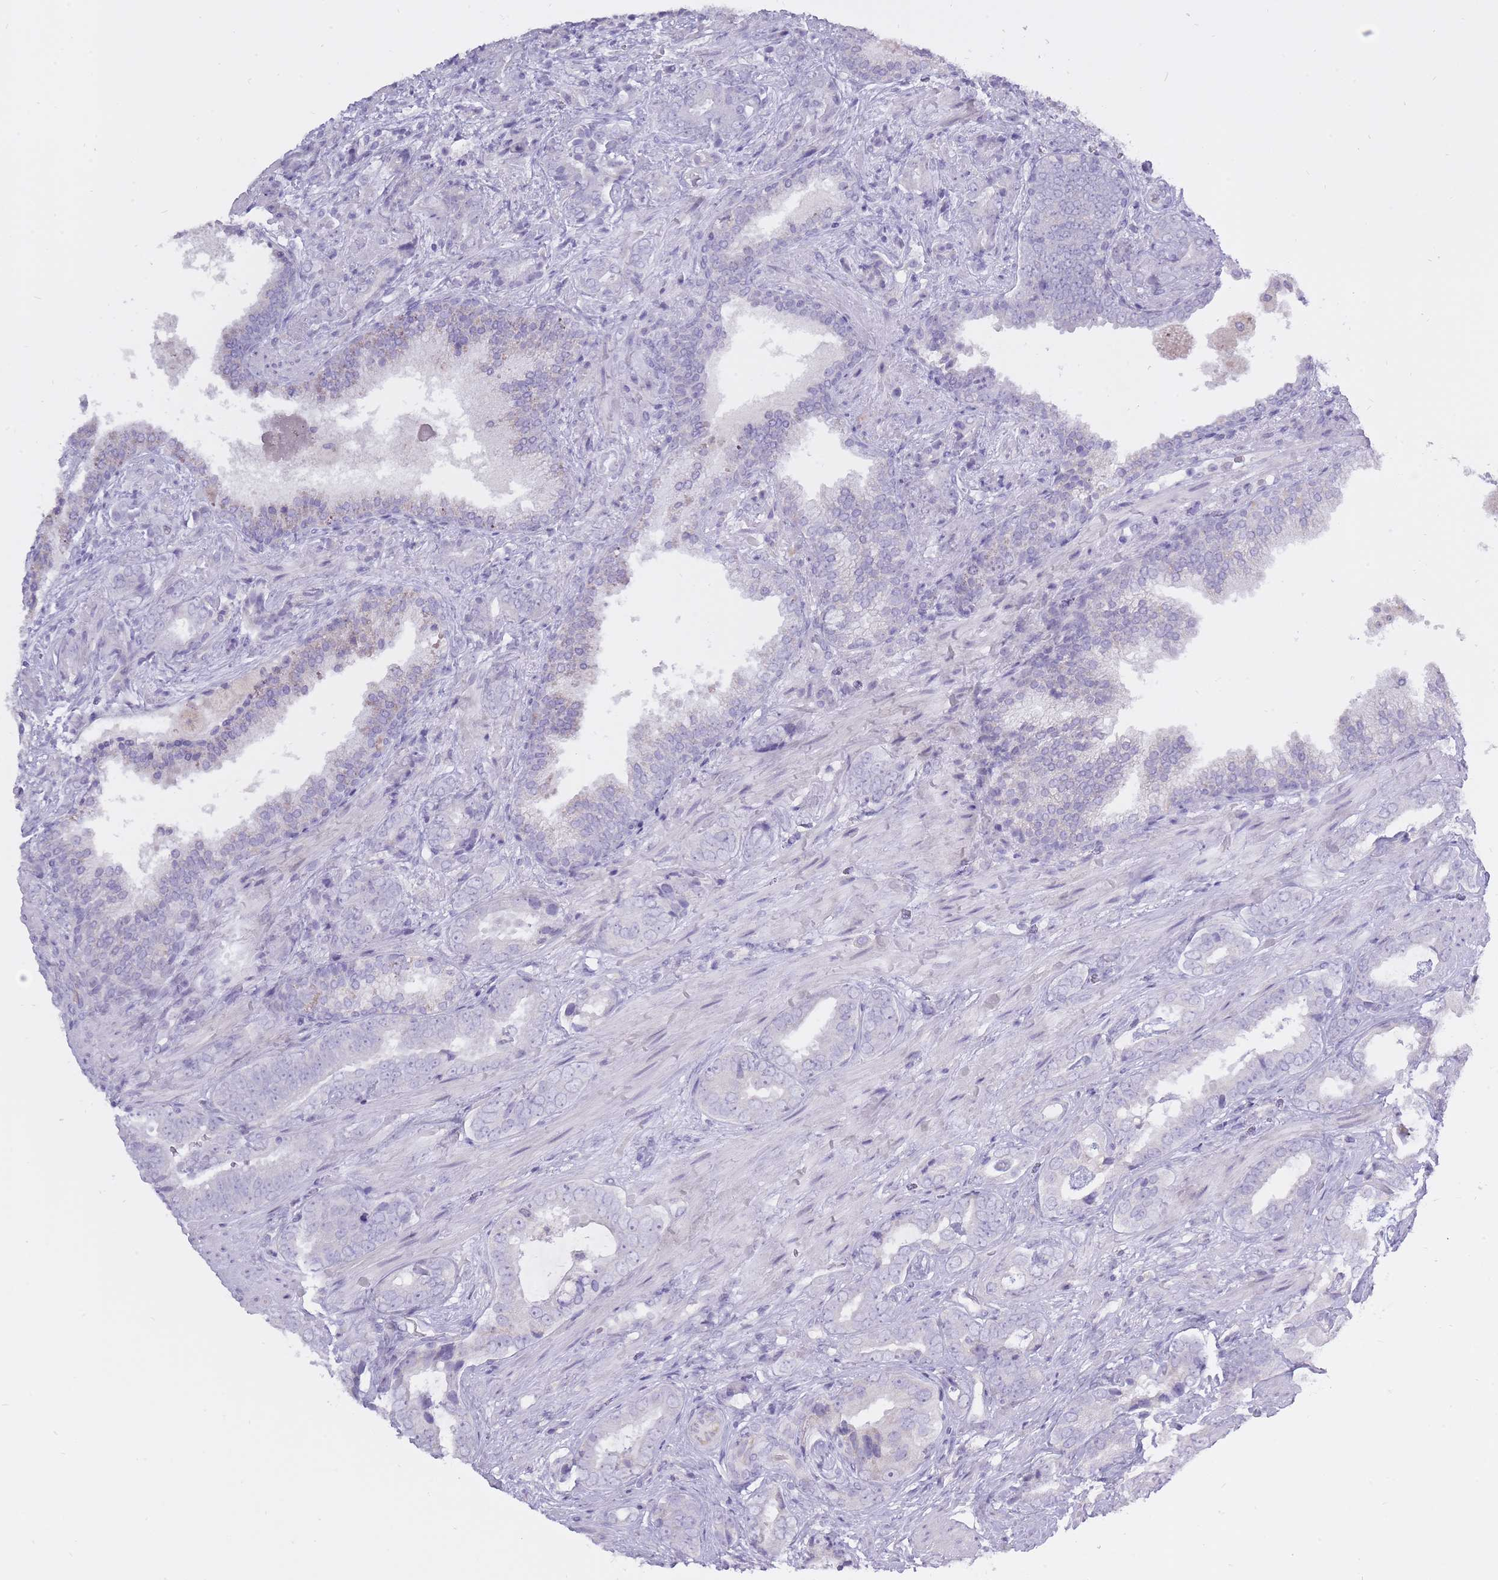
{"staining": {"intensity": "negative", "quantity": "none", "location": "none"}, "tissue": "prostate cancer", "cell_type": "Tumor cells", "image_type": "cancer", "snomed": [{"axis": "morphology", "description": "Adenocarcinoma, High grade"}, {"axis": "topography", "description": "Prostate"}], "caption": "Photomicrograph shows no protein staining in tumor cells of adenocarcinoma (high-grade) (prostate) tissue.", "gene": "BDKRB2", "patient": {"sex": "male", "age": 71}}